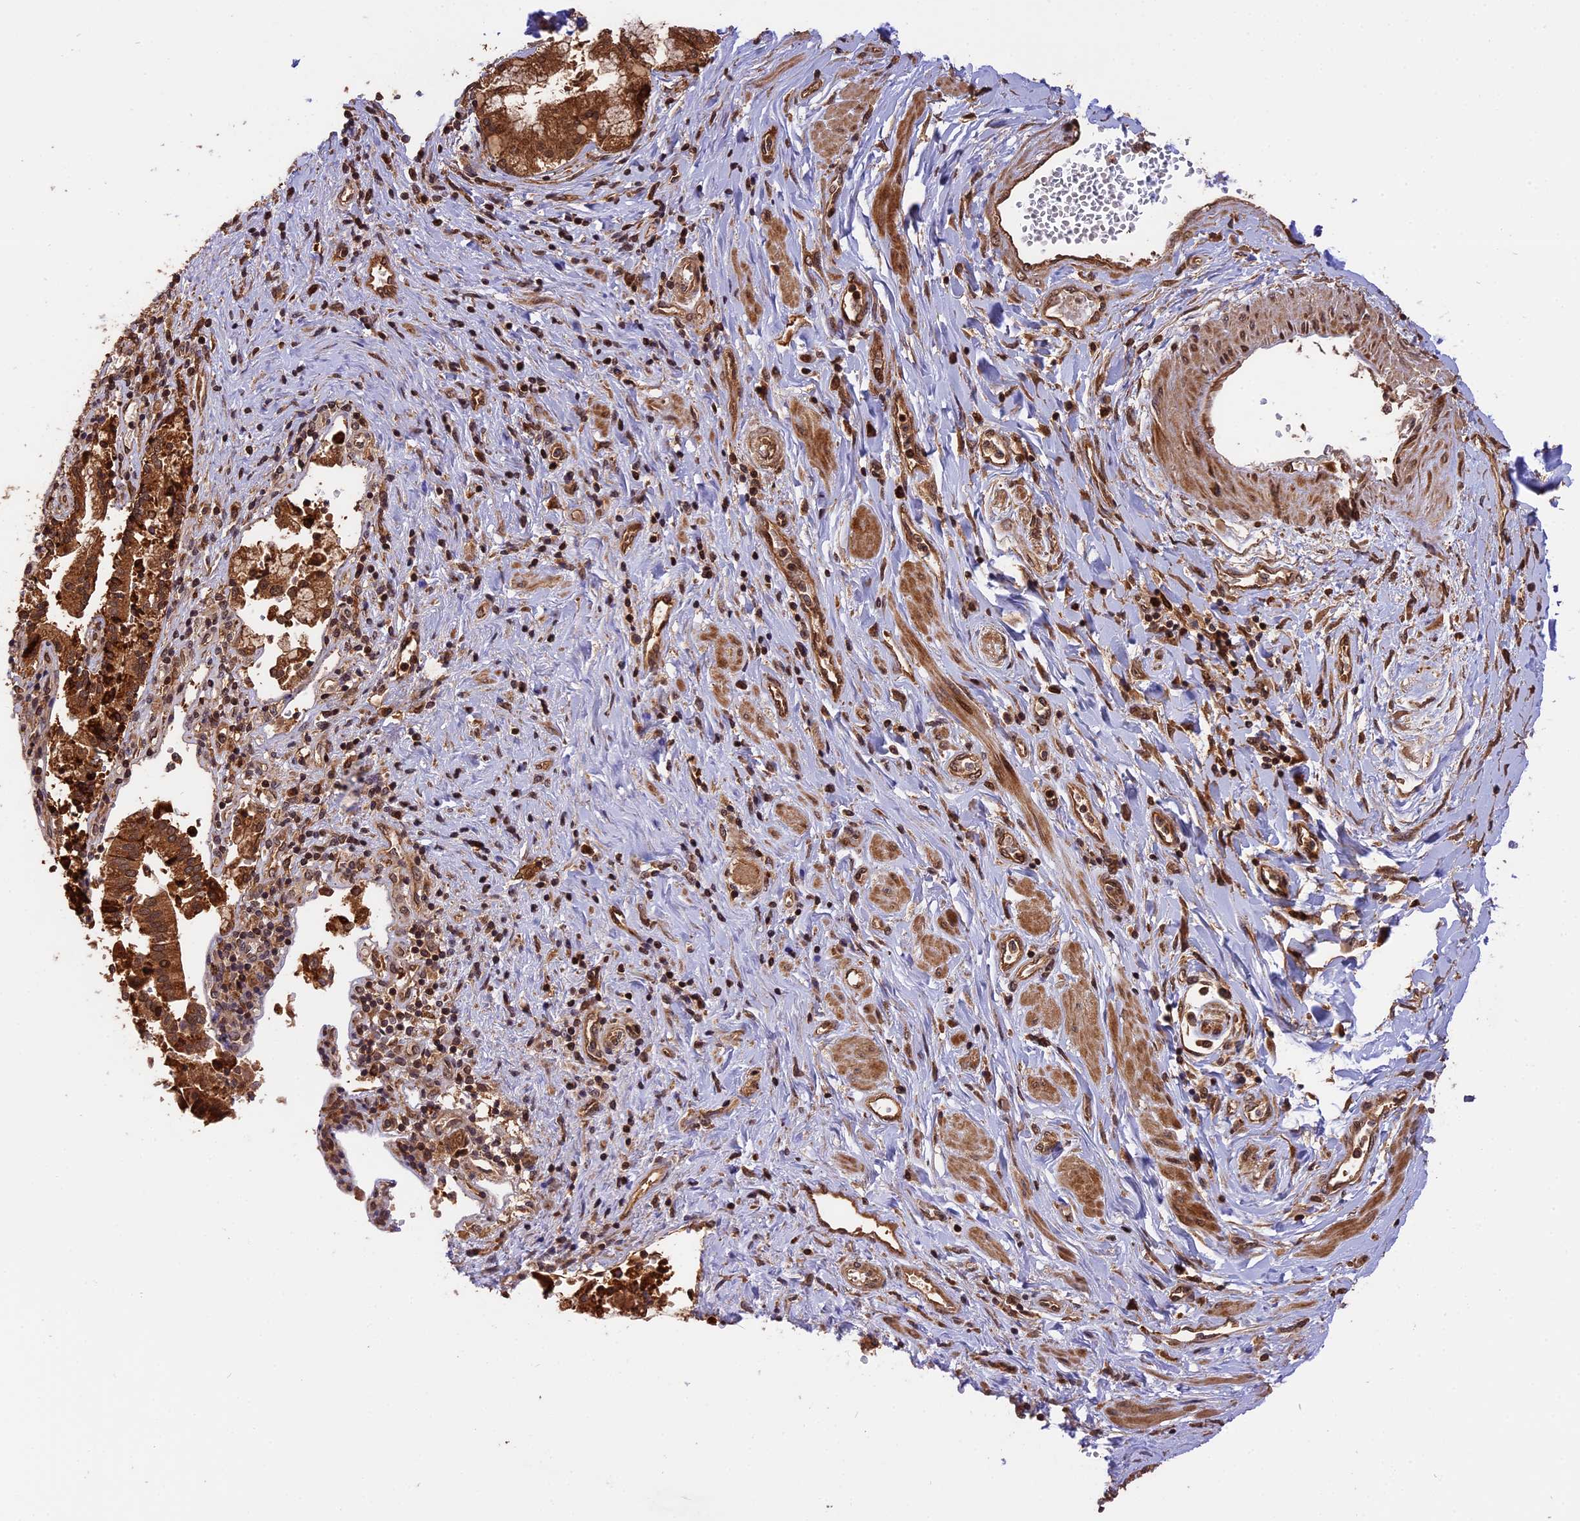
{"staining": {"intensity": "moderate", "quantity": ">75%", "location": "cytoplasmic/membranous,nuclear"}, "tissue": "pancreatic cancer", "cell_type": "Tumor cells", "image_type": "cancer", "snomed": [{"axis": "morphology", "description": "Adenocarcinoma, NOS"}, {"axis": "topography", "description": "Pancreas"}], "caption": "This micrograph reveals immunohistochemistry staining of human adenocarcinoma (pancreatic), with medium moderate cytoplasmic/membranous and nuclear staining in about >75% of tumor cells.", "gene": "ESCO1", "patient": {"sex": "male", "age": 46}}